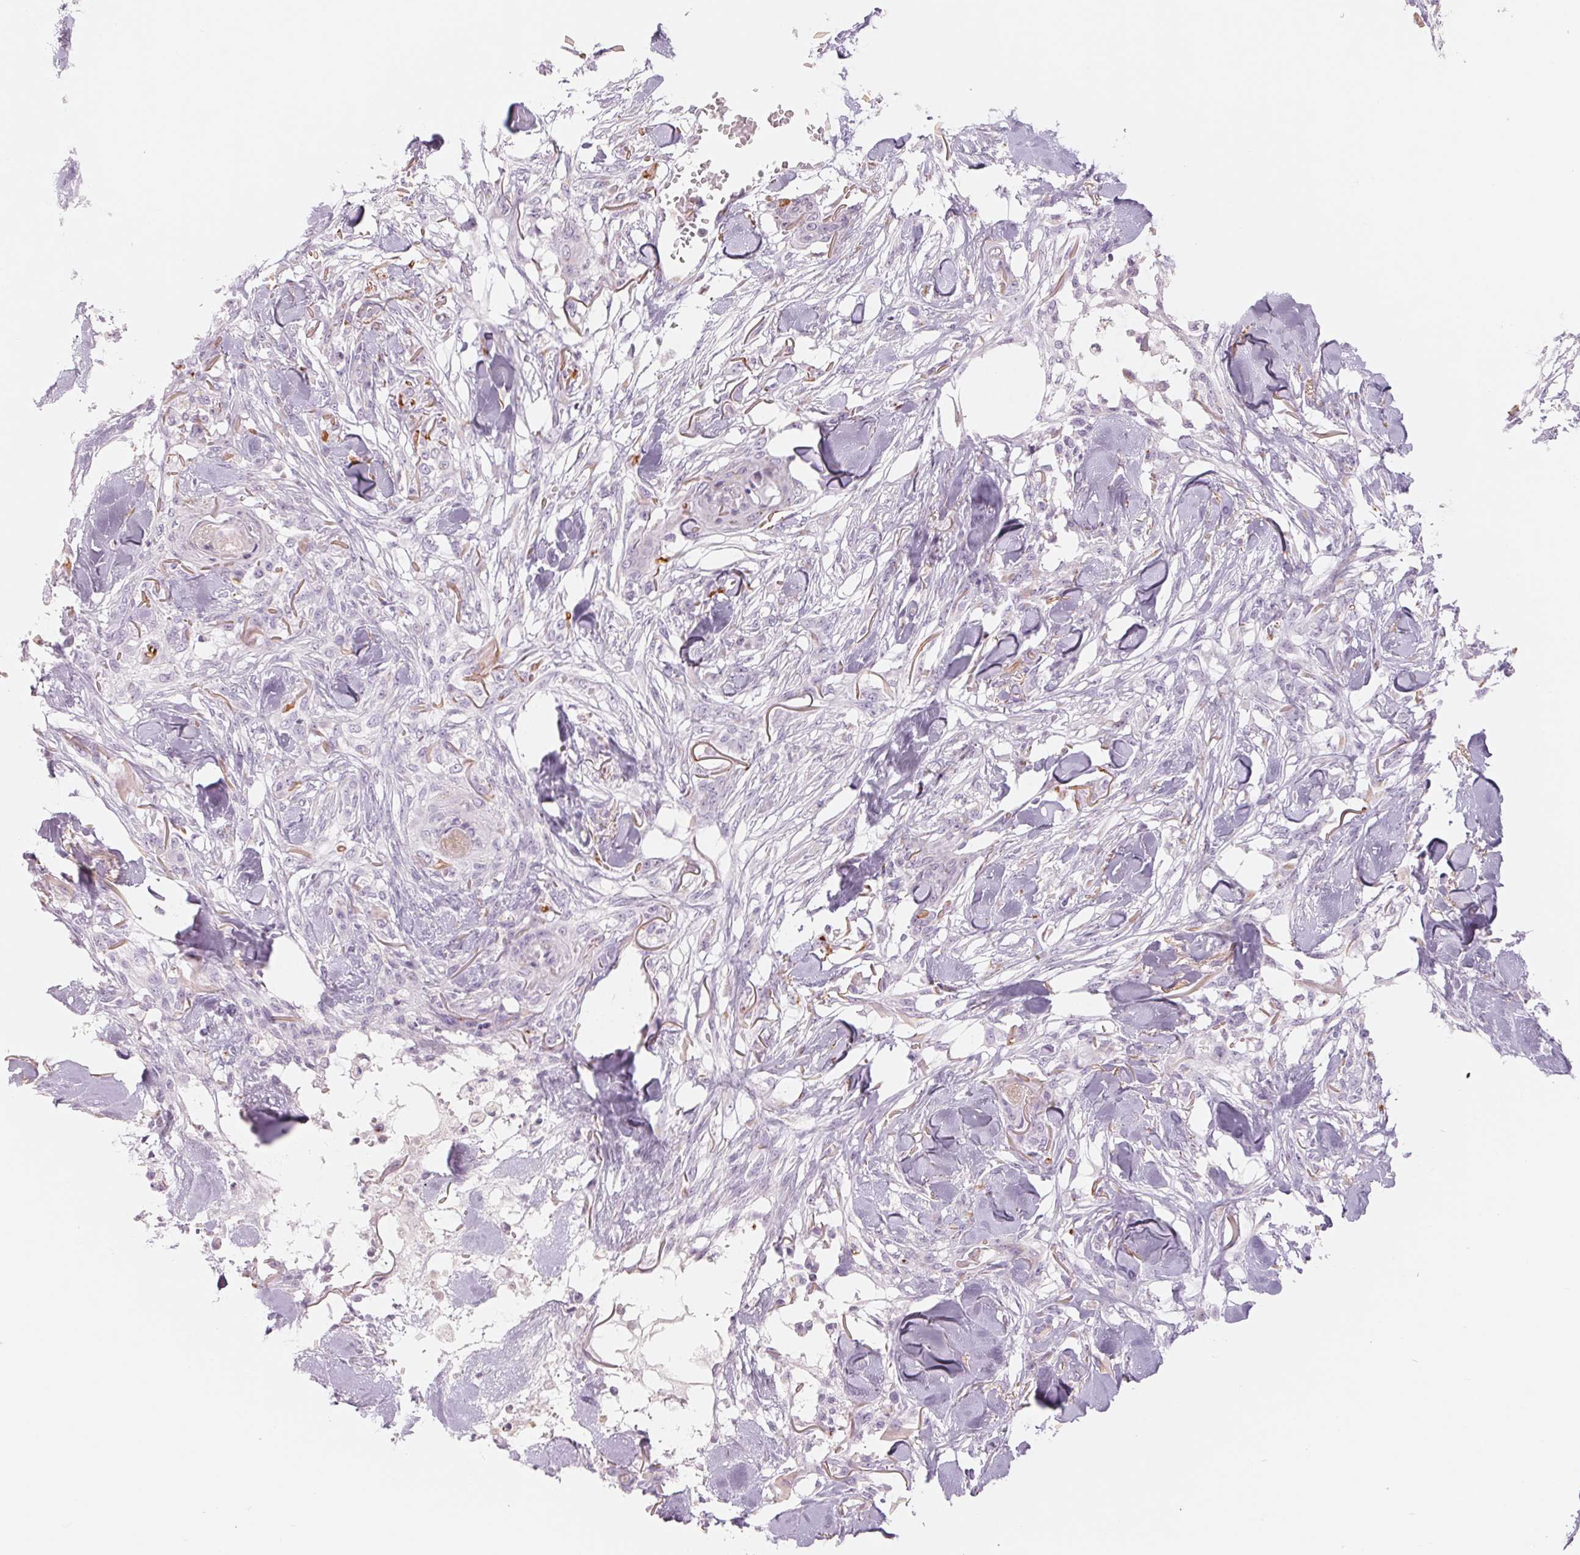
{"staining": {"intensity": "negative", "quantity": "none", "location": "none"}, "tissue": "skin cancer", "cell_type": "Tumor cells", "image_type": "cancer", "snomed": [{"axis": "morphology", "description": "Squamous cell carcinoma, NOS"}, {"axis": "topography", "description": "Skin"}], "caption": "Human skin cancer stained for a protein using immunohistochemistry (IHC) demonstrates no positivity in tumor cells.", "gene": "GALNT7", "patient": {"sex": "female", "age": 59}}